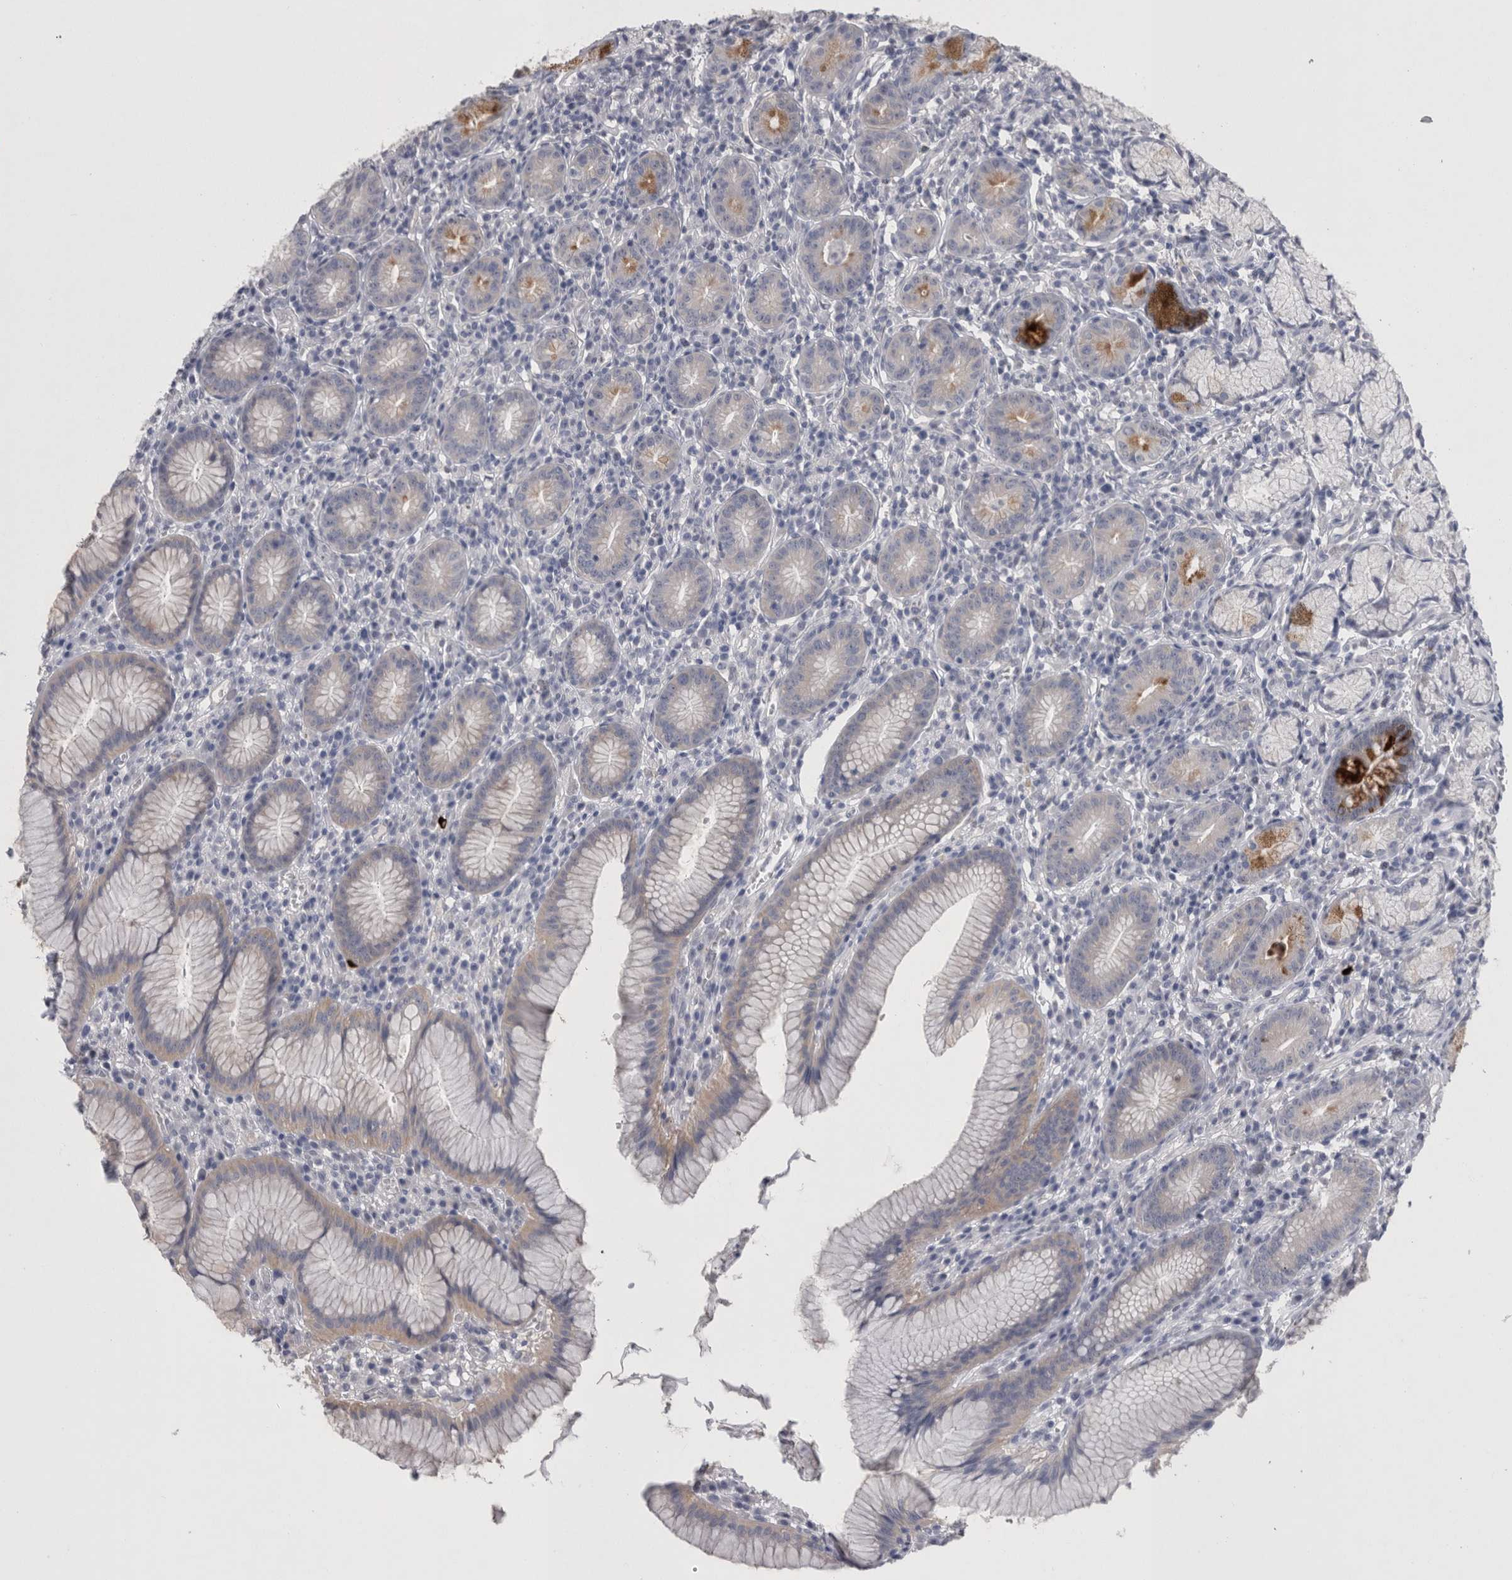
{"staining": {"intensity": "moderate", "quantity": "<25%", "location": "cytoplasmic/membranous"}, "tissue": "stomach", "cell_type": "Glandular cells", "image_type": "normal", "snomed": [{"axis": "morphology", "description": "Normal tissue, NOS"}, {"axis": "topography", "description": "Stomach"}], "caption": "The immunohistochemical stain highlights moderate cytoplasmic/membranous expression in glandular cells of normal stomach. (Stains: DAB in brown, nuclei in blue, Microscopy: brightfield microscopy at high magnification).", "gene": "PWP2", "patient": {"sex": "male", "age": 55}}